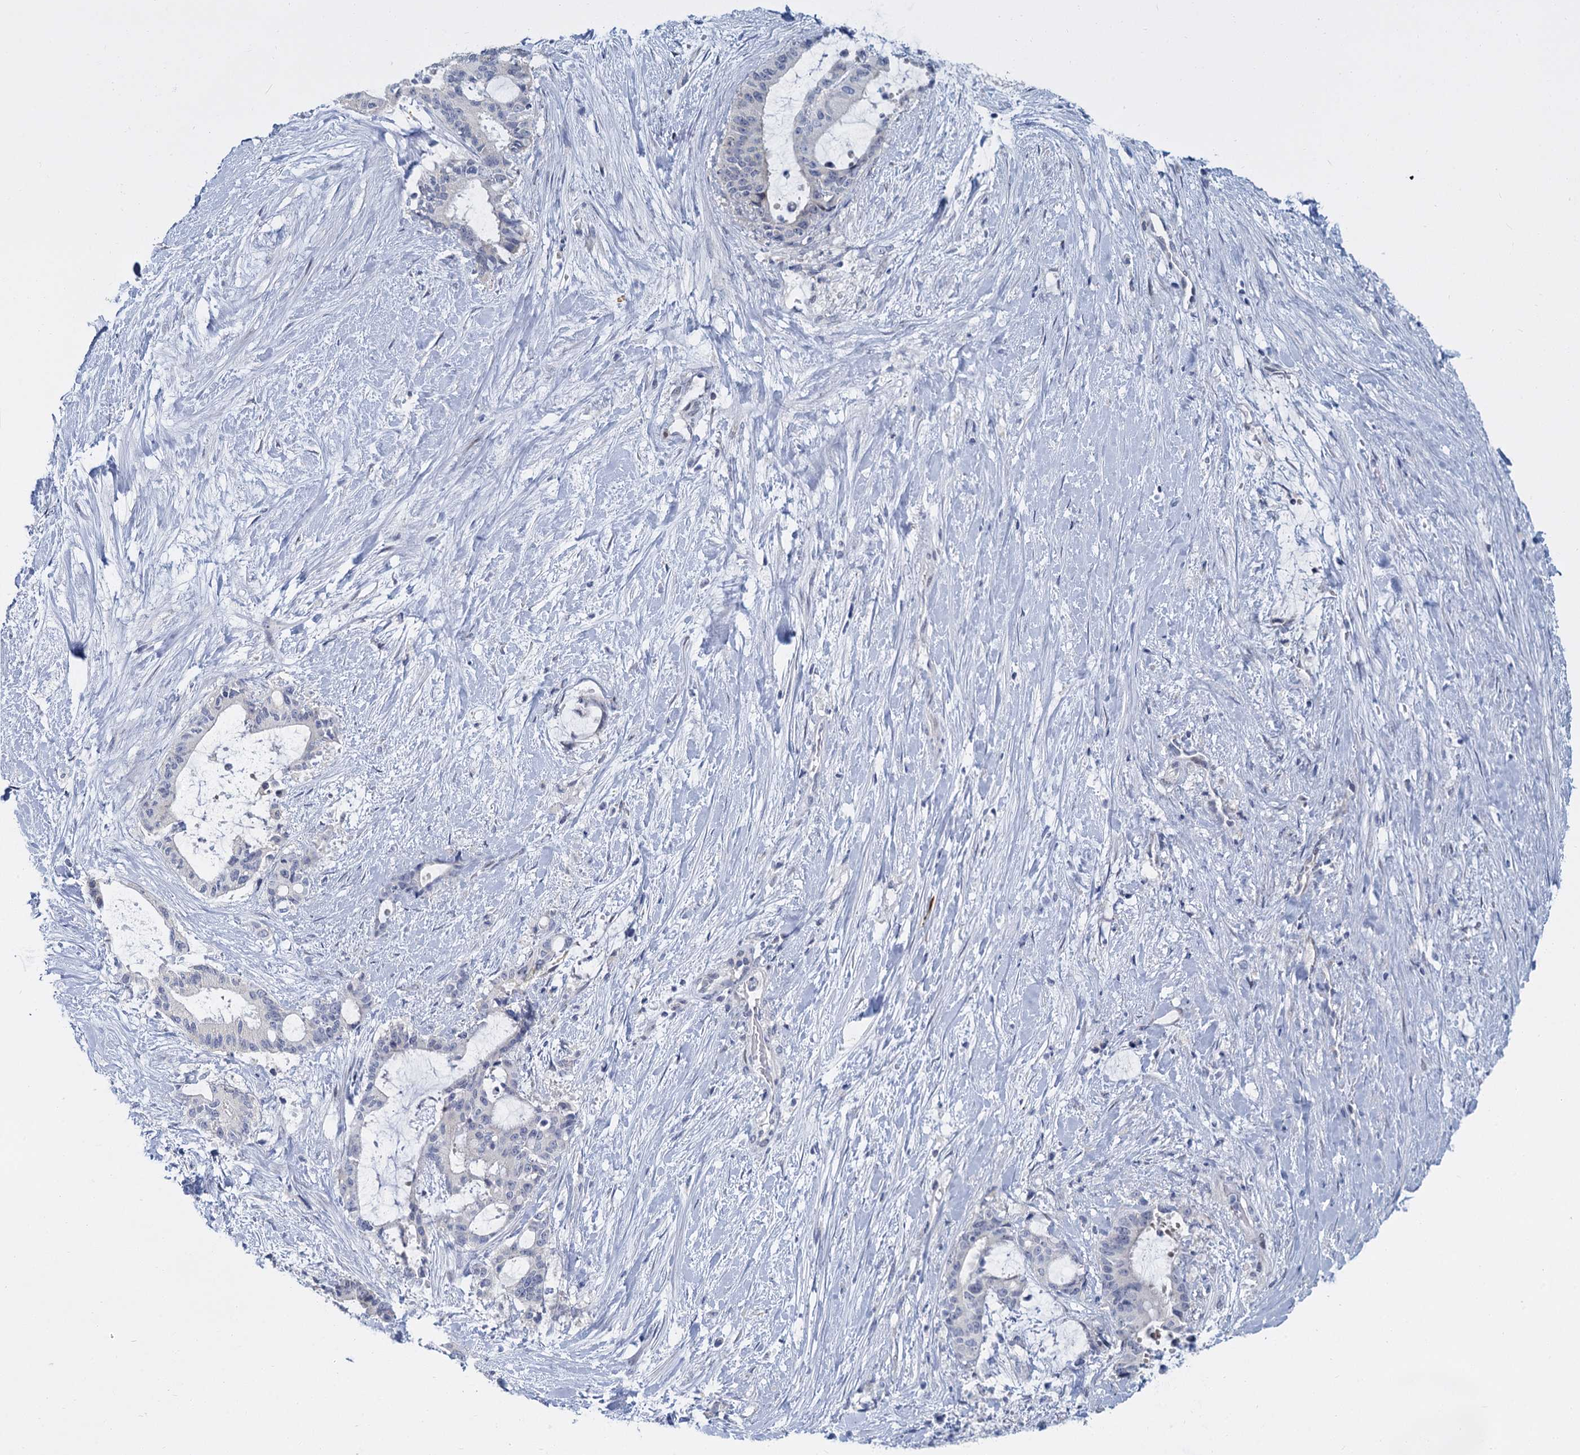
{"staining": {"intensity": "negative", "quantity": "none", "location": "none"}, "tissue": "liver cancer", "cell_type": "Tumor cells", "image_type": "cancer", "snomed": [{"axis": "morphology", "description": "Normal tissue, NOS"}, {"axis": "morphology", "description": "Cholangiocarcinoma"}, {"axis": "topography", "description": "Liver"}, {"axis": "topography", "description": "Peripheral nerve tissue"}], "caption": "This is an immunohistochemistry photomicrograph of human liver cancer. There is no staining in tumor cells.", "gene": "ACRBP", "patient": {"sex": "female", "age": 73}}